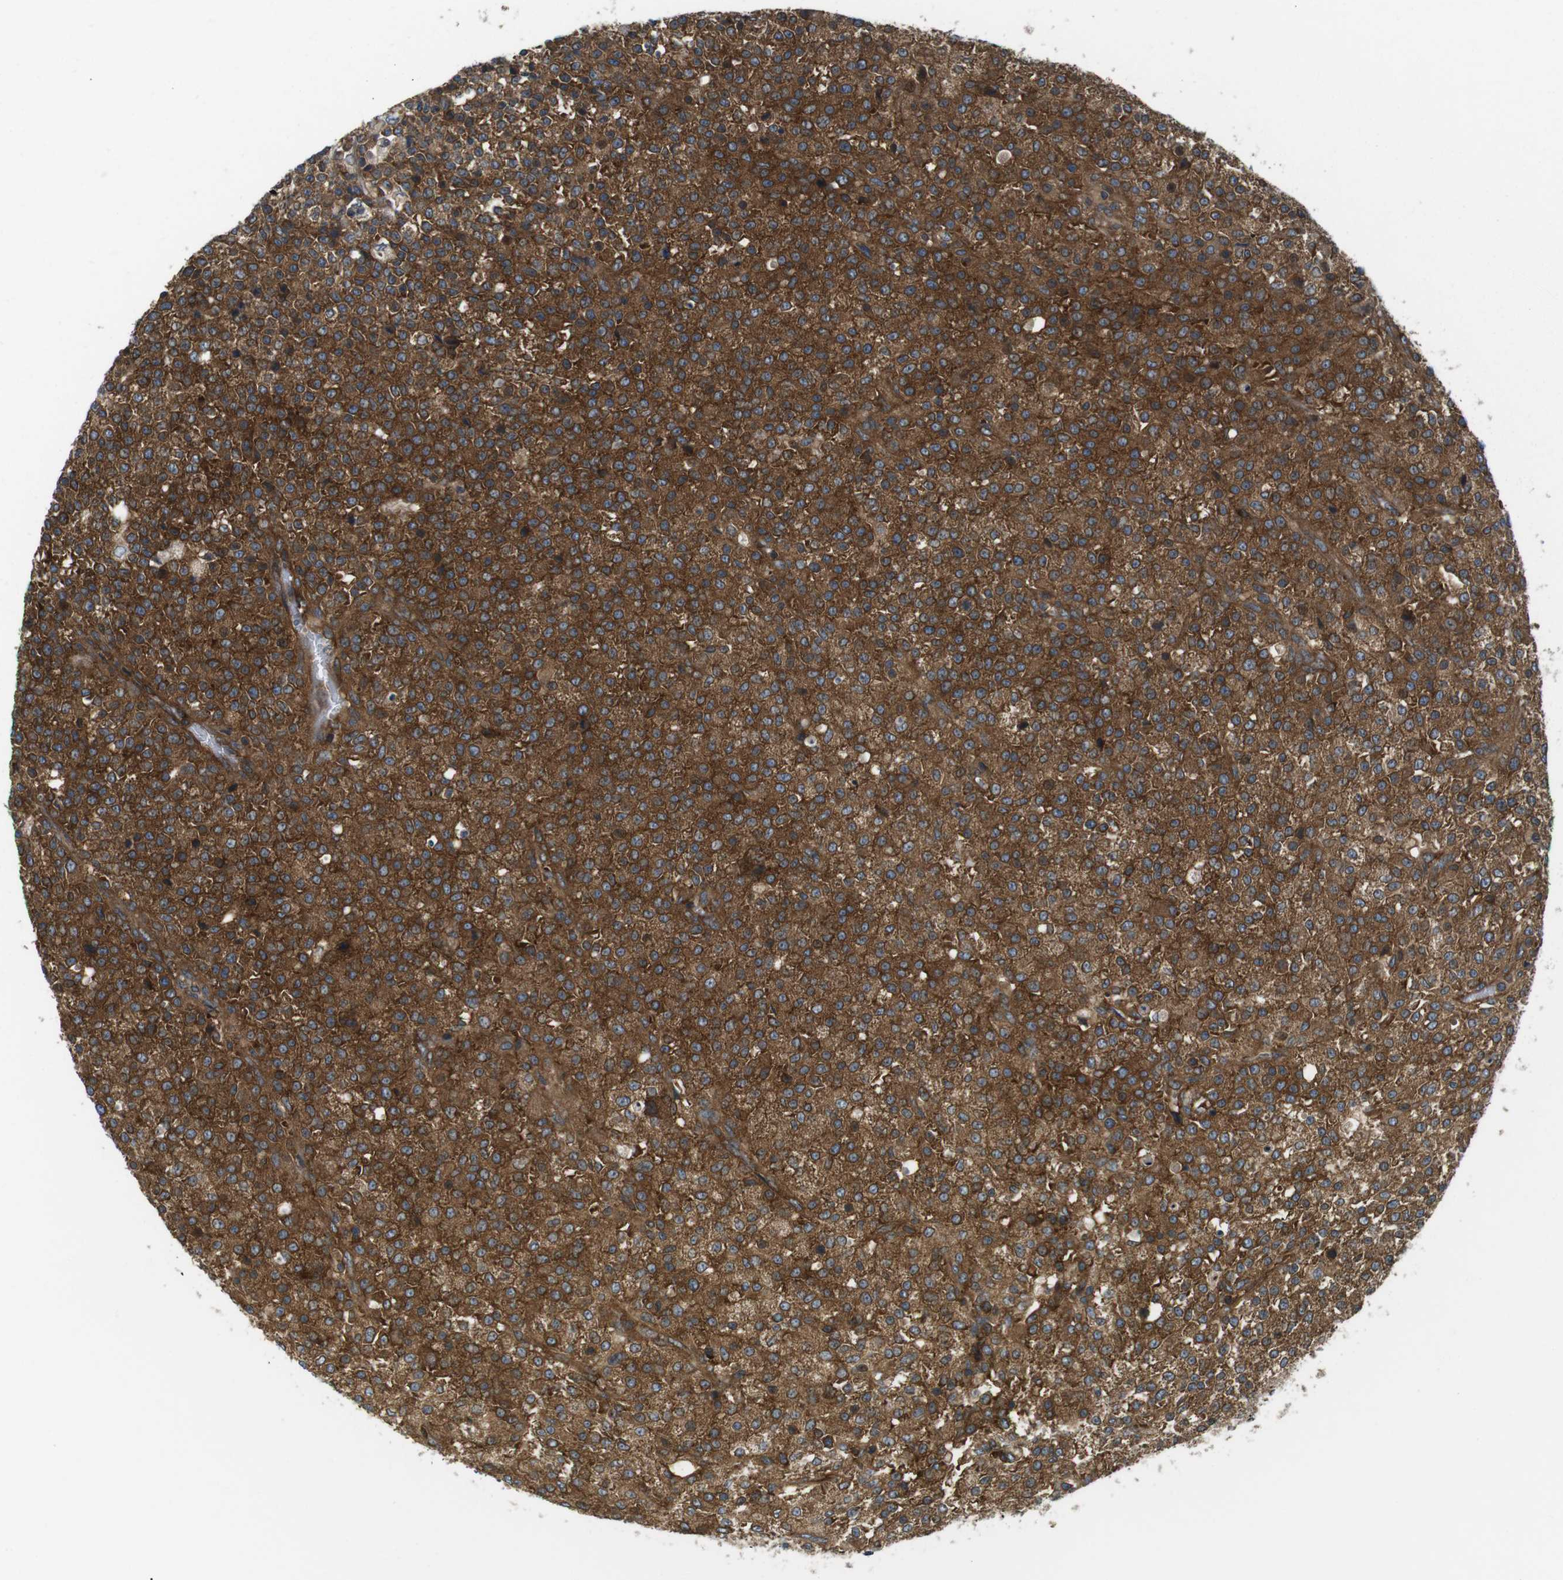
{"staining": {"intensity": "strong", "quantity": ">75%", "location": "cytoplasmic/membranous"}, "tissue": "testis cancer", "cell_type": "Tumor cells", "image_type": "cancer", "snomed": [{"axis": "morphology", "description": "Seminoma, NOS"}, {"axis": "topography", "description": "Testis"}], "caption": "A photomicrograph of testis cancer (seminoma) stained for a protein reveals strong cytoplasmic/membranous brown staining in tumor cells.", "gene": "TSC1", "patient": {"sex": "male", "age": 59}}